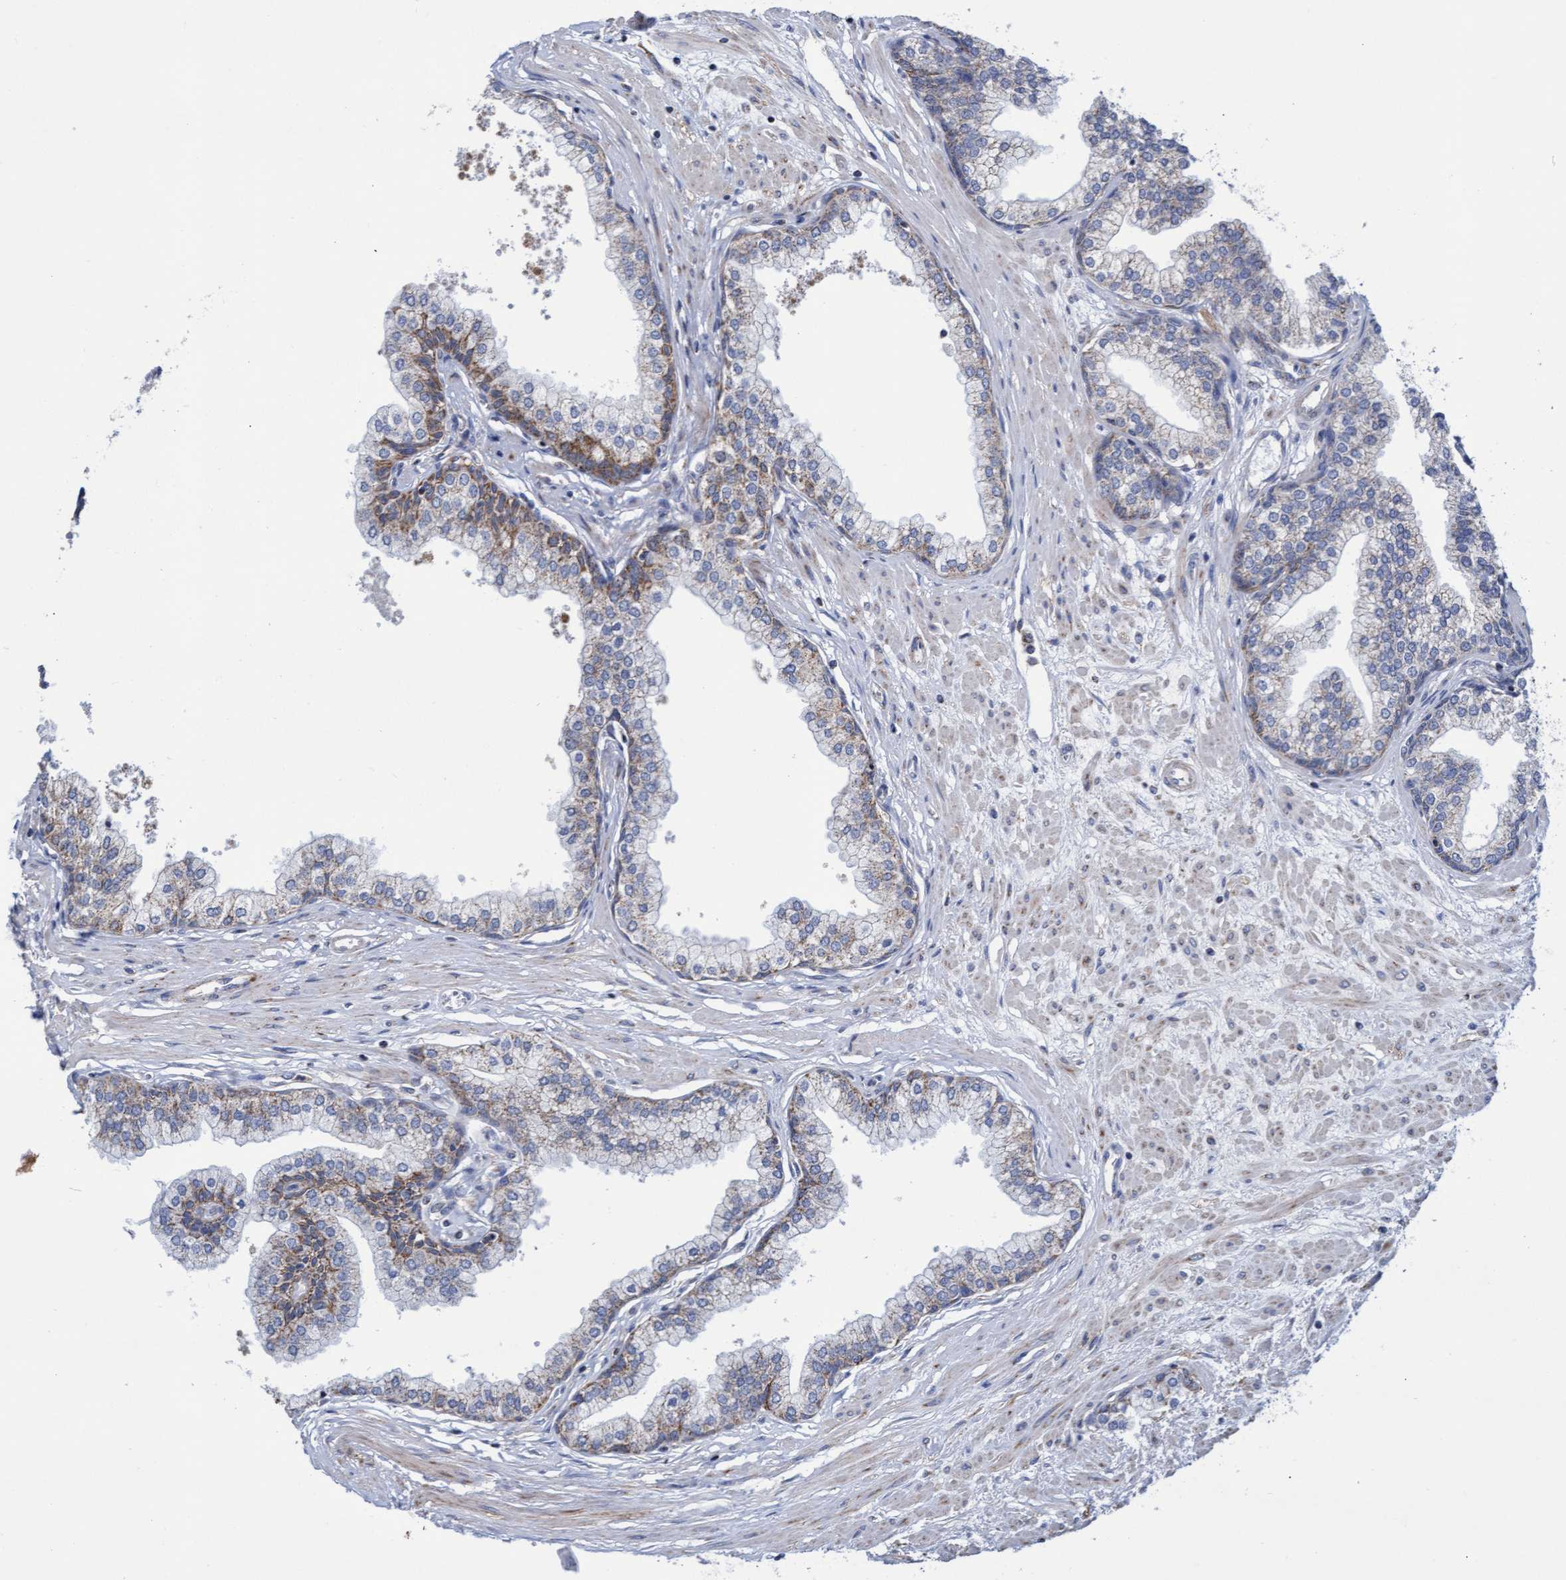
{"staining": {"intensity": "moderate", "quantity": "<25%", "location": "cytoplasmic/membranous"}, "tissue": "prostate", "cell_type": "Glandular cells", "image_type": "normal", "snomed": [{"axis": "morphology", "description": "Normal tissue, NOS"}, {"axis": "morphology", "description": "Urothelial carcinoma, Low grade"}, {"axis": "topography", "description": "Urinary bladder"}, {"axis": "topography", "description": "Prostate"}], "caption": "The immunohistochemical stain labels moderate cytoplasmic/membranous staining in glandular cells of normal prostate.", "gene": "ZNF750", "patient": {"sex": "male", "age": 60}}